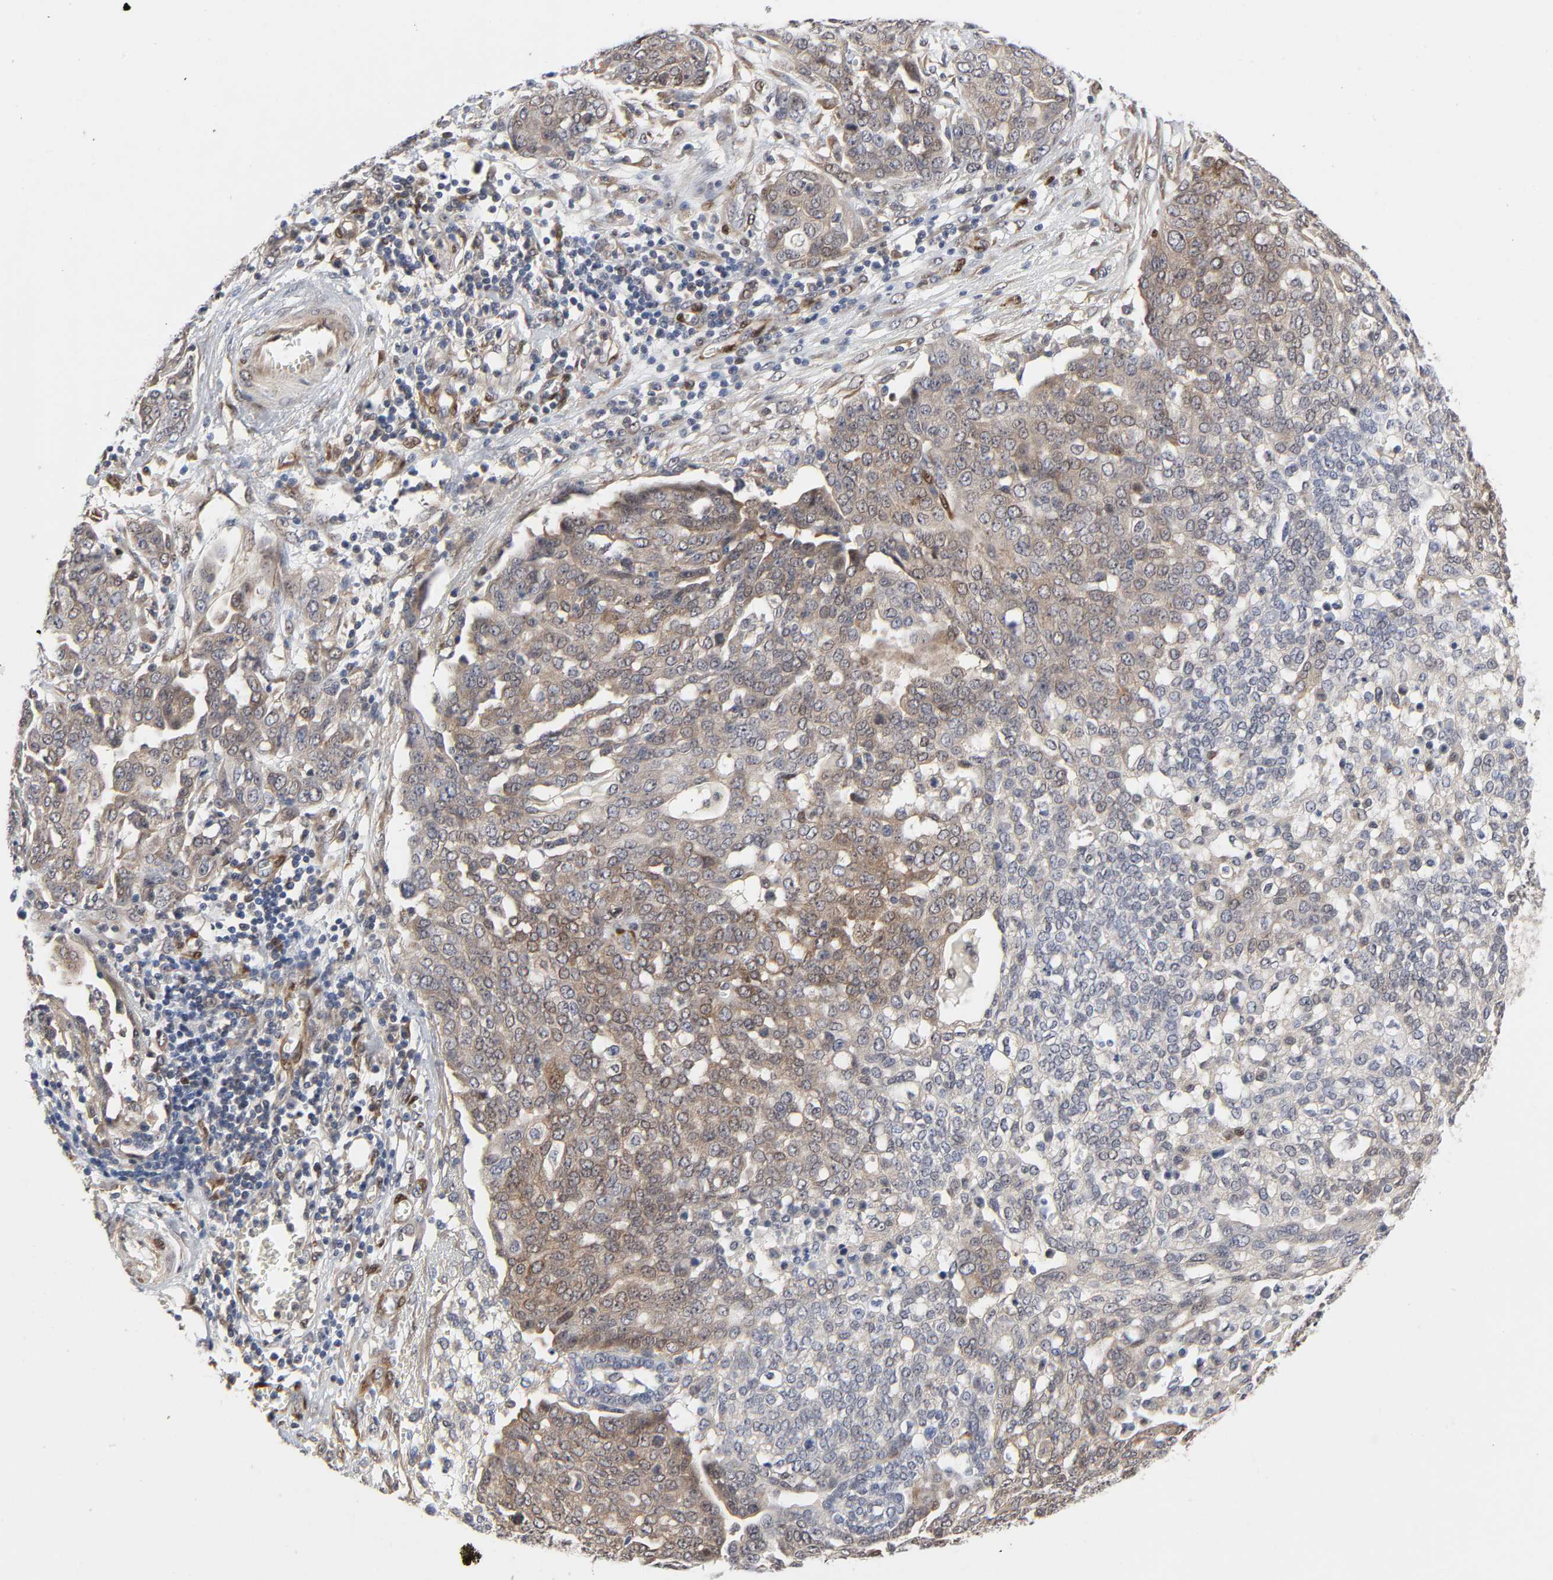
{"staining": {"intensity": "moderate", "quantity": ">75%", "location": "cytoplasmic/membranous"}, "tissue": "ovarian cancer", "cell_type": "Tumor cells", "image_type": "cancer", "snomed": [{"axis": "morphology", "description": "Cystadenocarcinoma, serous, NOS"}, {"axis": "topography", "description": "Soft tissue"}, {"axis": "topography", "description": "Ovary"}], "caption": "The immunohistochemical stain labels moderate cytoplasmic/membranous expression in tumor cells of ovarian cancer tissue. Nuclei are stained in blue.", "gene": "PTEN", "patient": {"sex": "female", "age": 57}}